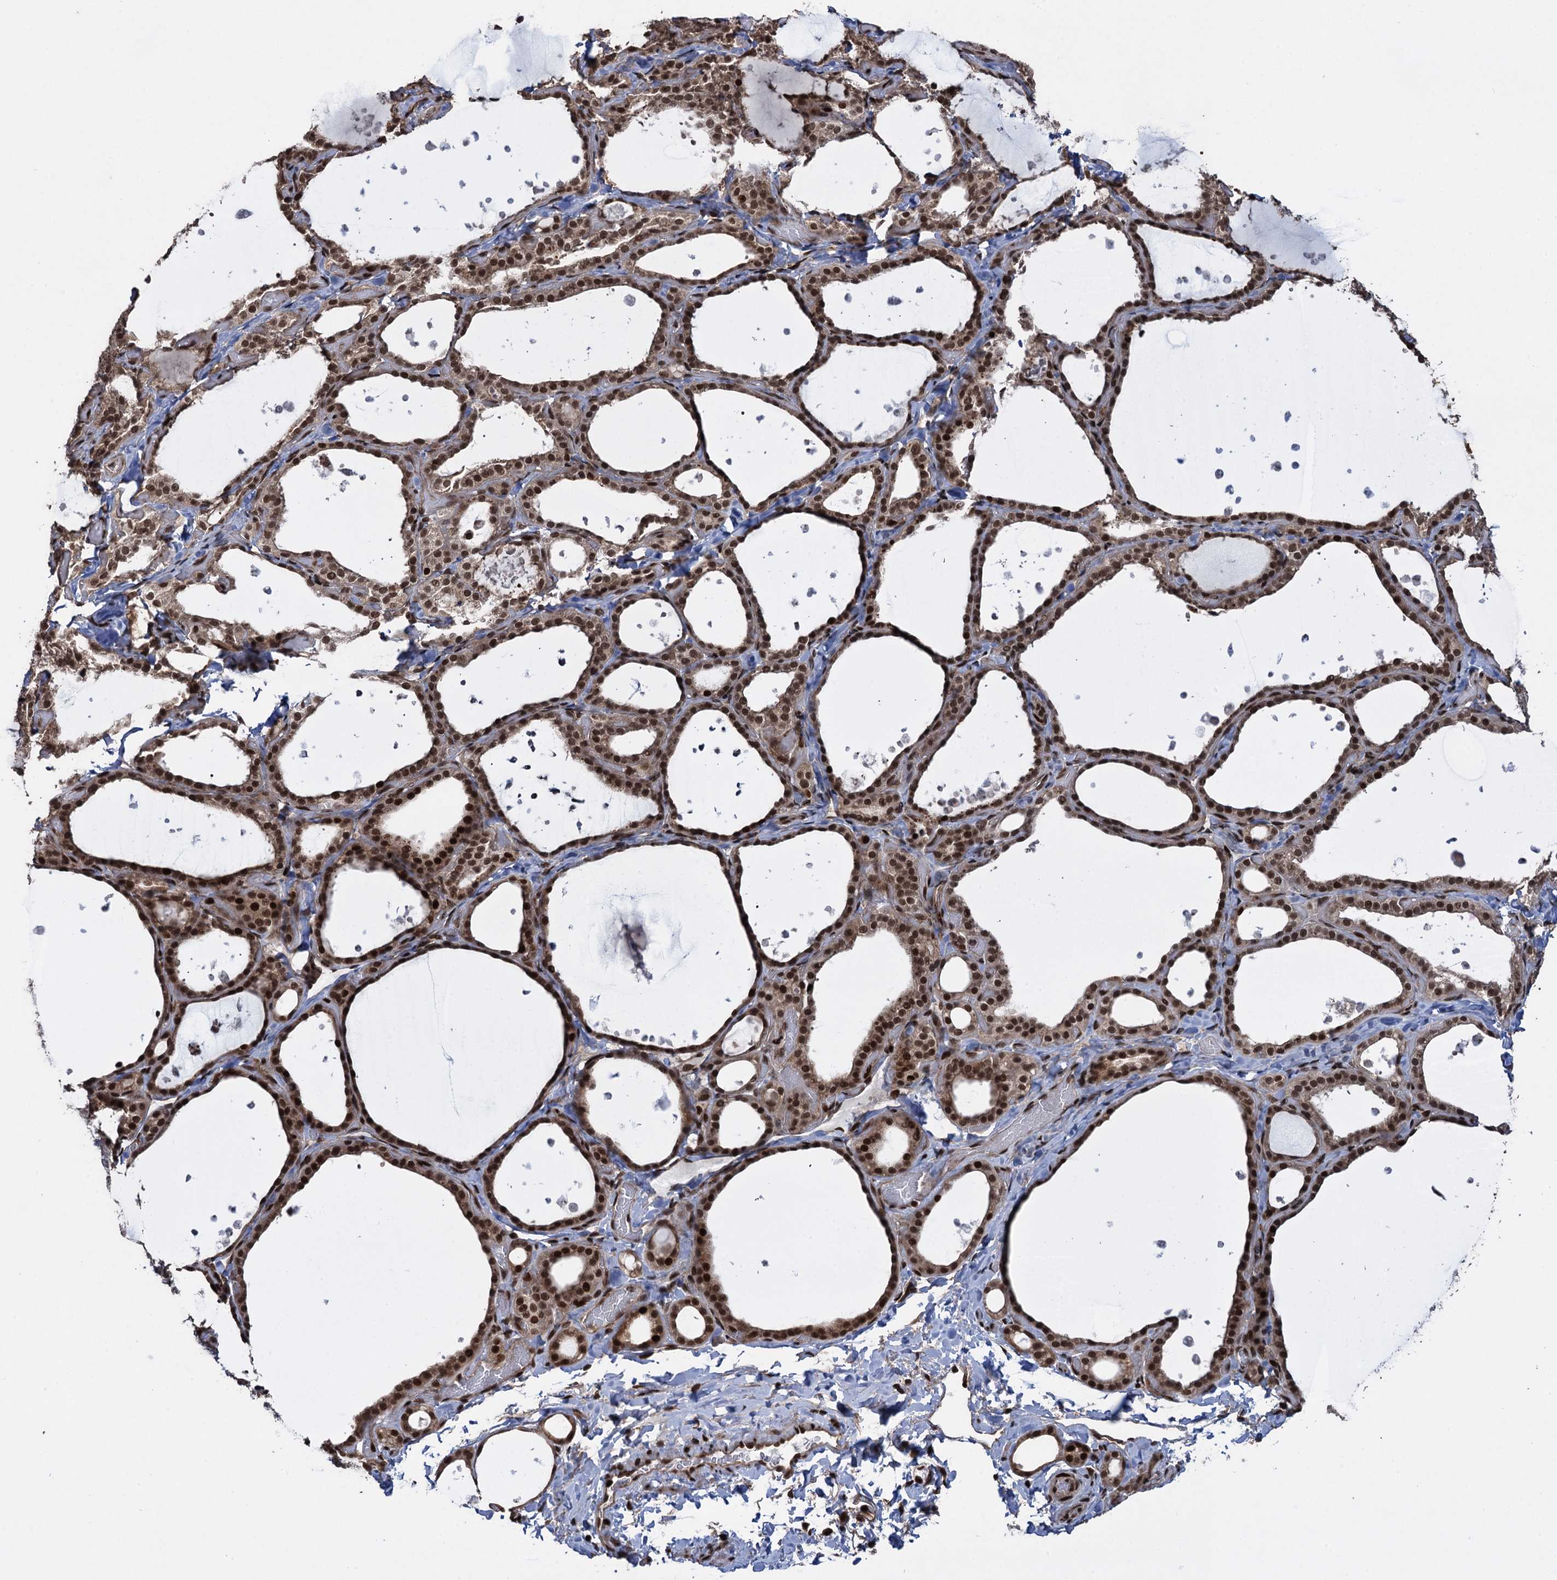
{"staining": {"intensity": "strong", "quantity": ">75%", "location": "nuclear"}, "tissue": "thyroid gland", "cell_type": "Glandular cells", "image_type": "normal", "snomed": [{"axis": "morphology", "description": "Normal tissue, NOS"}, {"axis": "topography", "description": "Thyroid gland"}], "caption": "Protein positivity by immunohistochemistry shows strong nuclear positivity in approximately >75% of glandular cells in normal thyroid gland.", "gene": "ZNF169", "patient": {"sex": "female", "age": 44}}